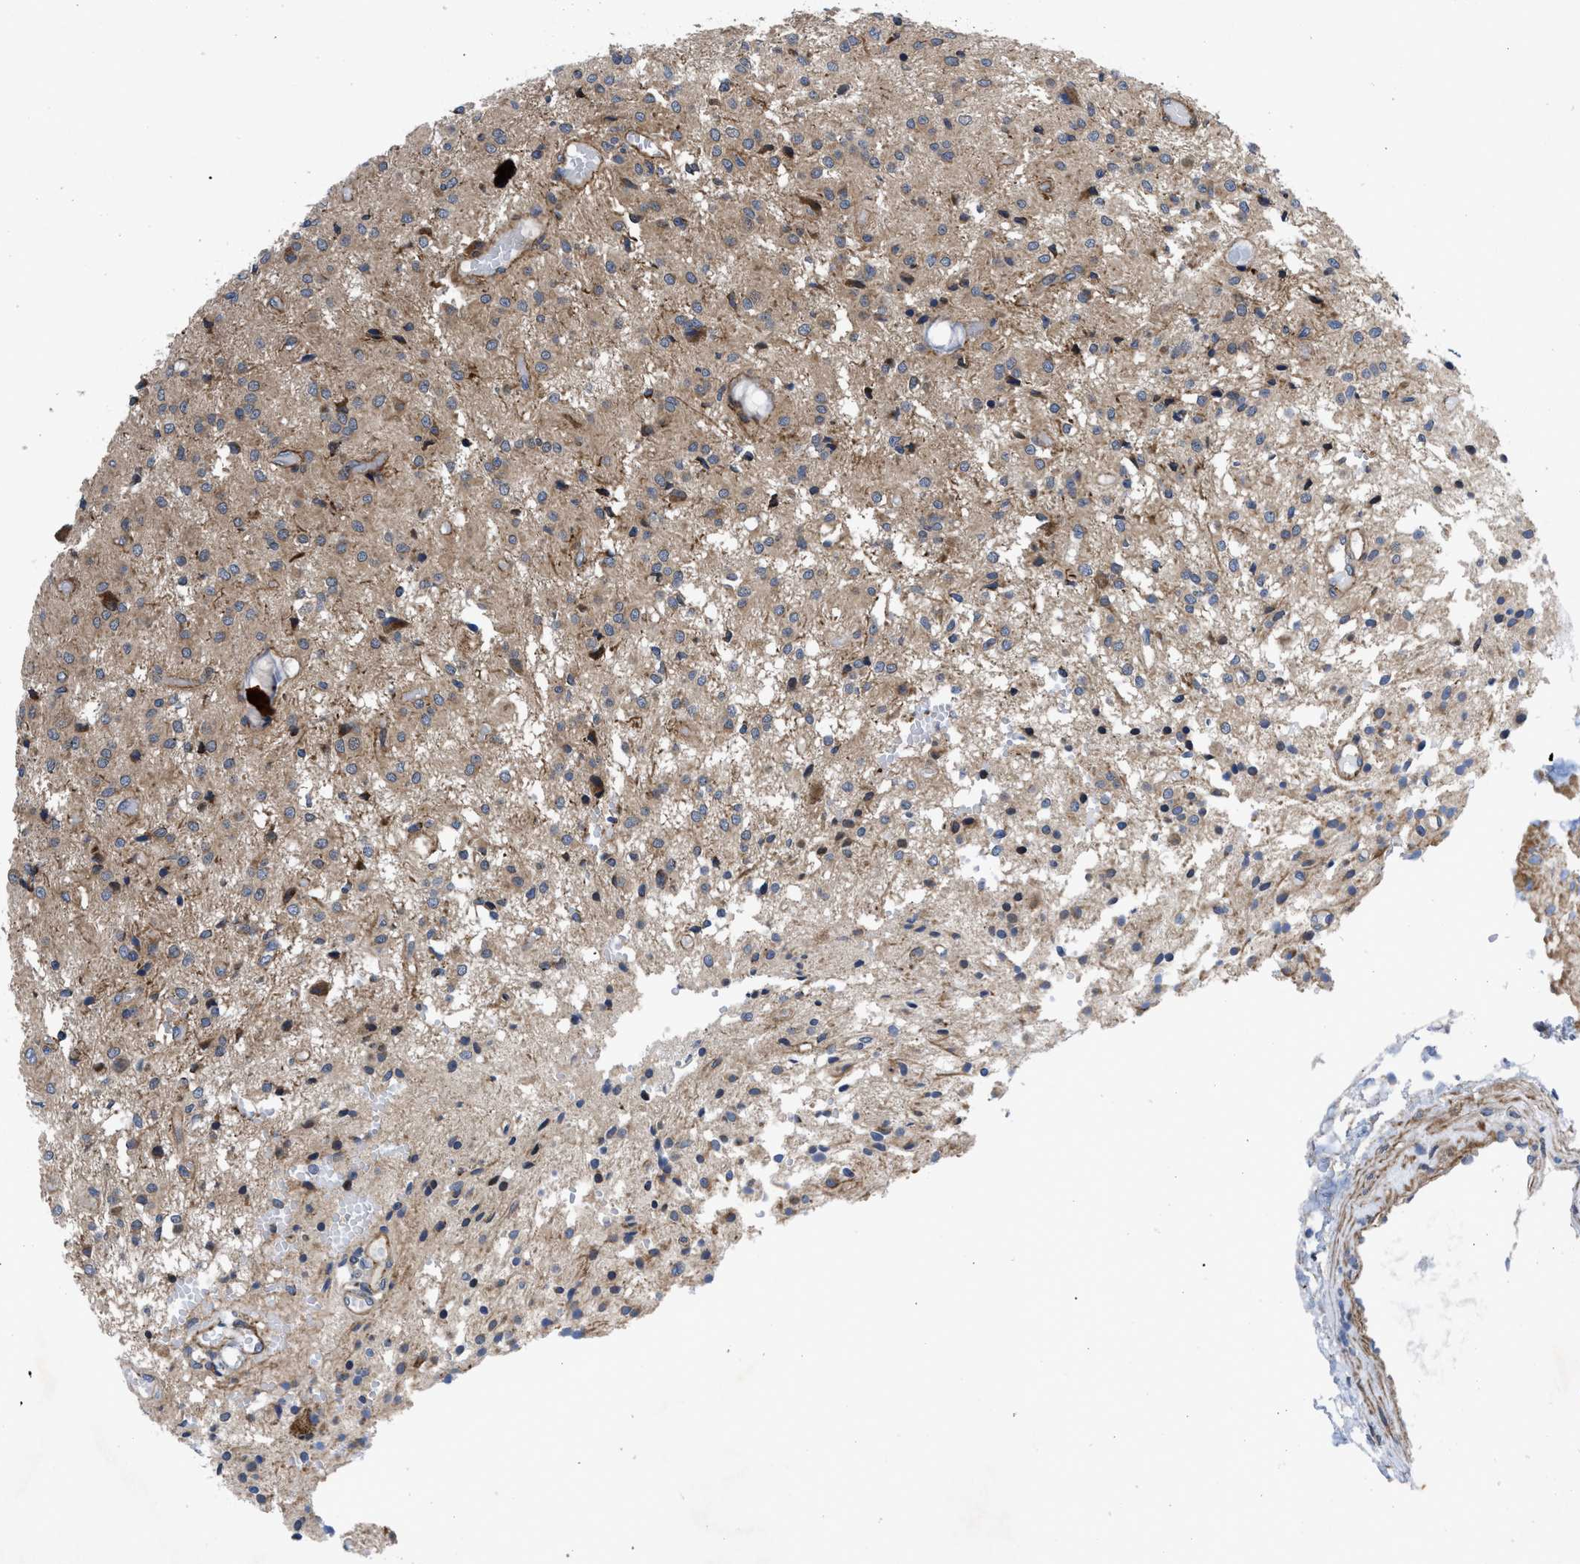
{"staining": {"intensity": "weak", "quantity": ">75%", "location": "cytoplasmic/membranous"}, "tissue": "glioma", "cell_type": "Tumor cells", "image_type": "cancer", "snomed": [{"axis": "morphology", "description": "Glioma, malignant, High grade"}, {"axis": "topography", "description": "Brain"}], "caption": "Brown immunohistochemical staining in human glioma exhibits weak cytoplasmic/membranous expression in approximately >75% of tumor cells.", "gene": "SPAST", "patient": {"sex": "female", "age": 59}}